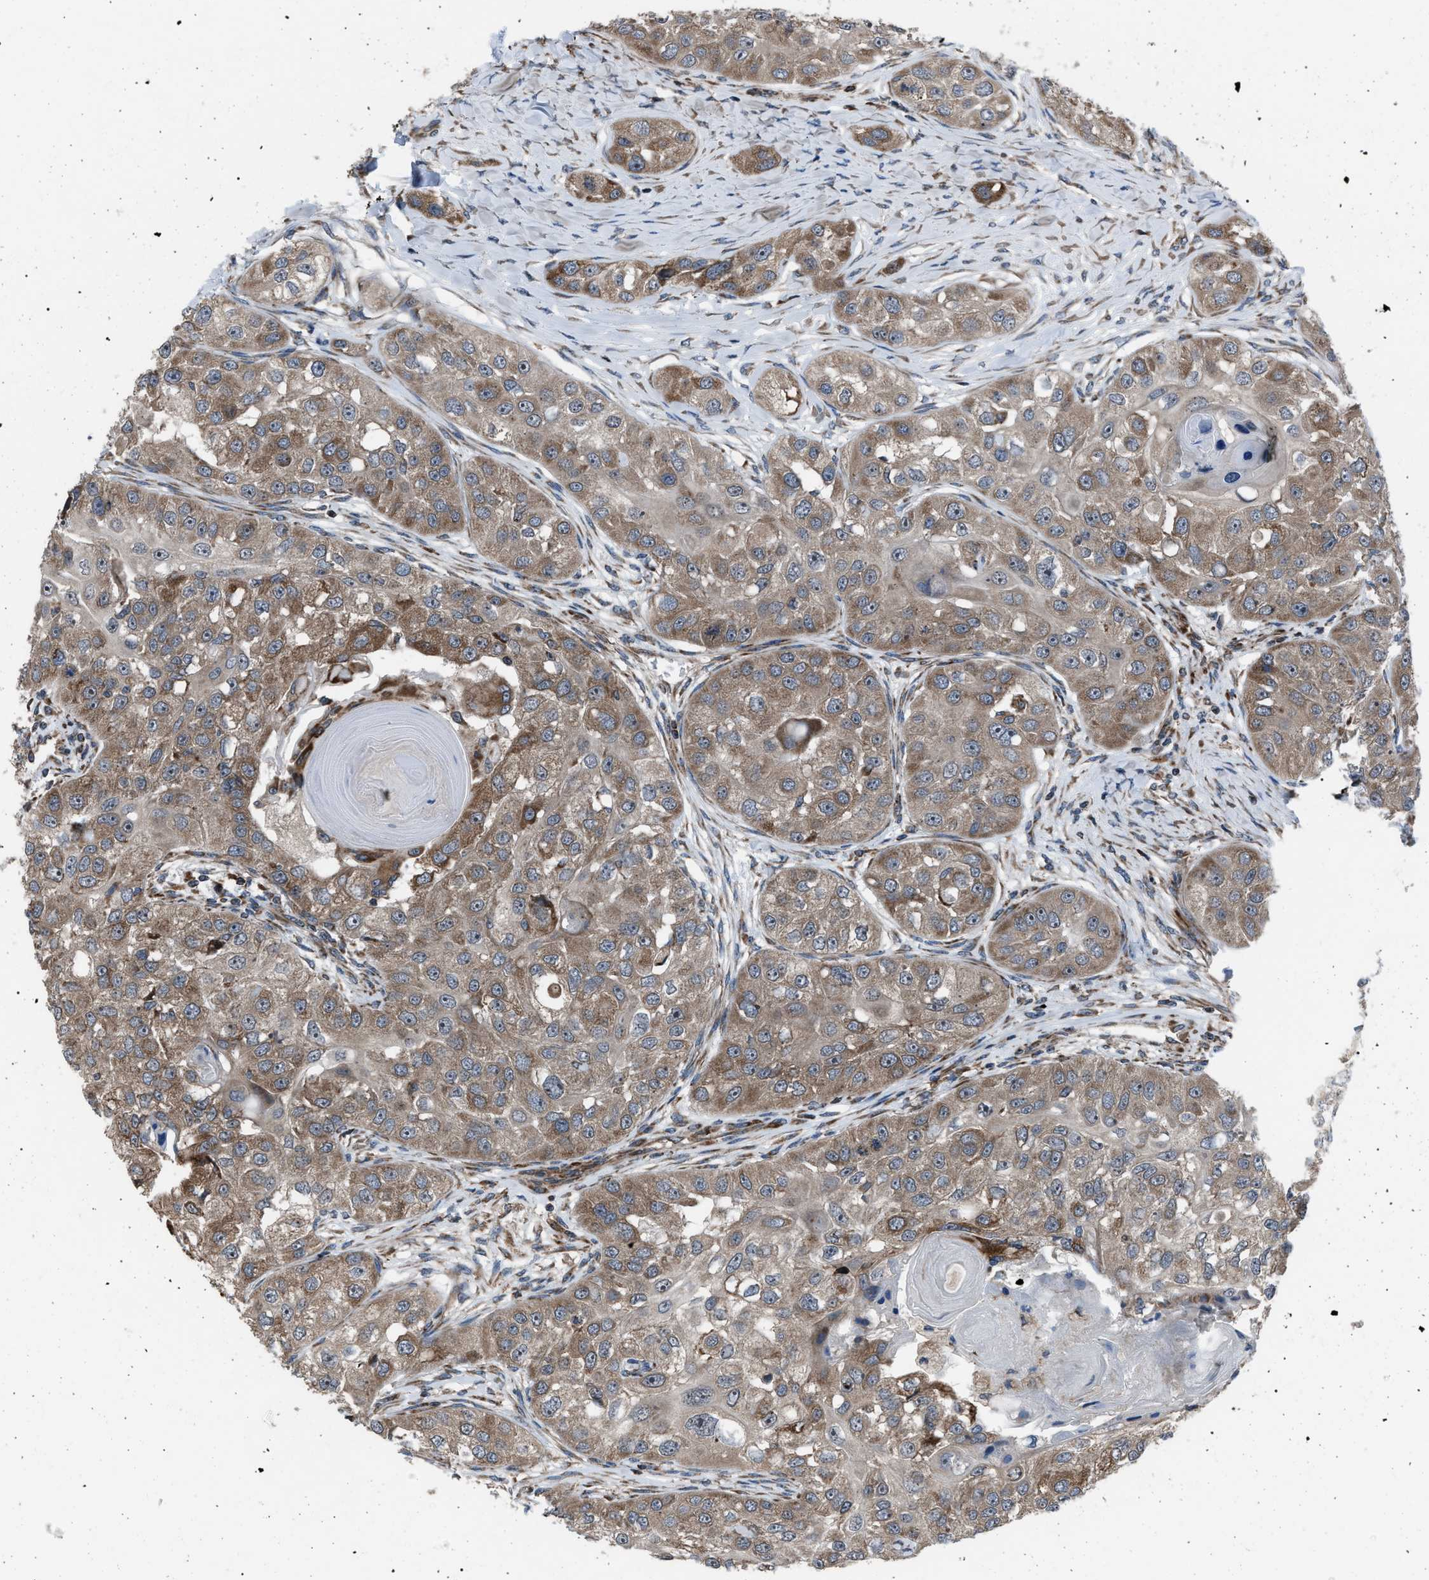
{"staining": {"intensity": "moderate", "quantity": ">75%", "location": "cytoplasmic/membranous"}, "tissue": "head and neck cancer", "cell_type": "Tumor cells", "image_type": "cancer", "snomed": [{"axis": "morphology", "description": "Normal tissue, NOS"}, {"axis": "morphology", "description": "Squamous cell carcinoma, NOS"}, {"axis": "topography", "description": "Skeletal muscle"}, {"axis": "topography", "description": "Head-Neck"}], "caption": "A micrograph of head and neck cancer (squamous cell carcinoma) stained for a protein shows moderate cytoplasmic/membranous brown staining in tumor cells.", "gene": "AGO2", "patient": {"sex": "male", "age": 51}}